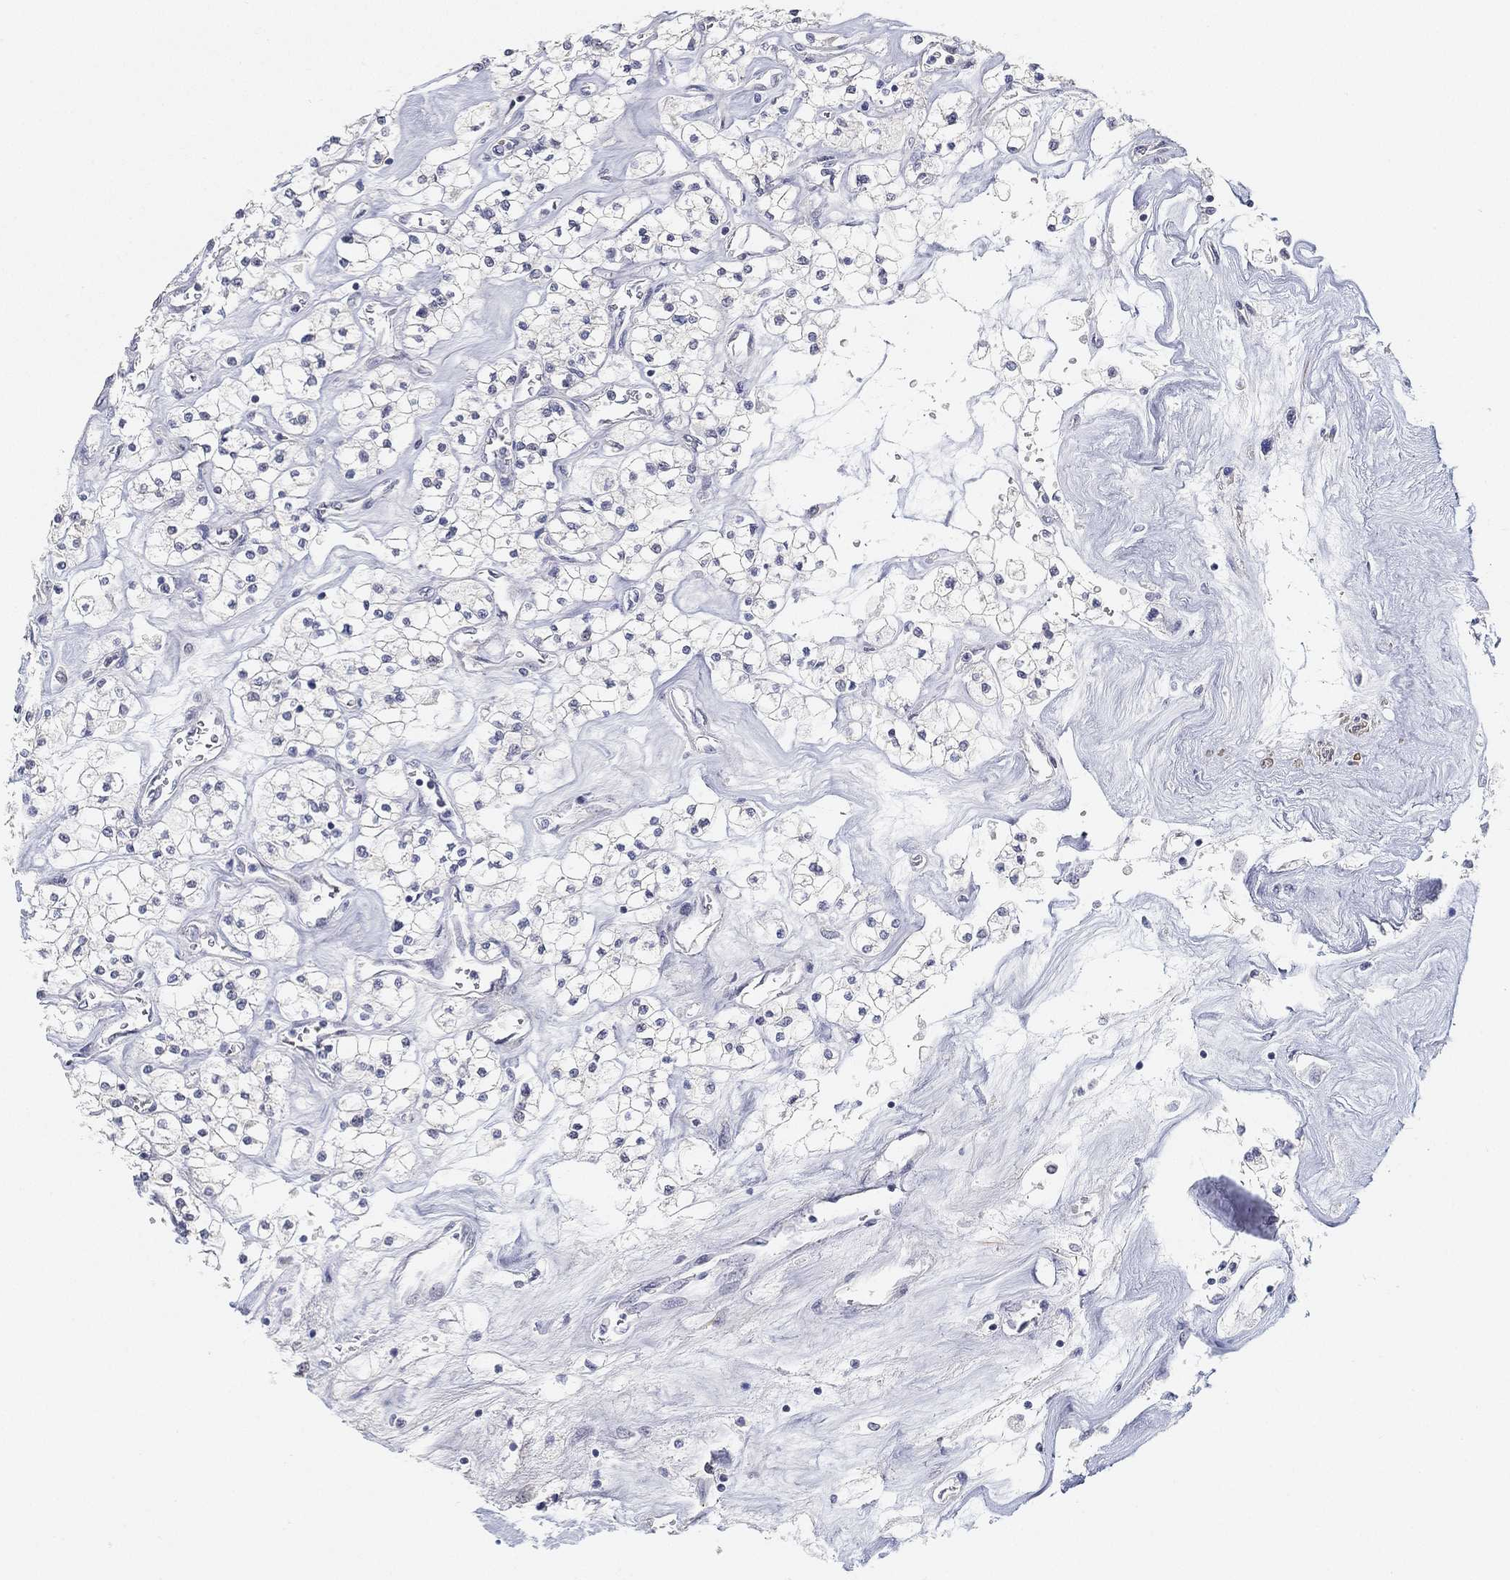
{"staining": {"intensity": "negative", "quantity": "none", "location": "none"}, "tissue": "renal cancer", "cell_type": "Tumor cells", "image_type": "cancer", "snomed": [{"axis": "morphology", "description": "Adenocarcinoma, NOS"}, {"axis": "topography", "description": "Kidney"}], "caption": "This is a micrograph of immunohistochemistry staining of renal cancer (adenocarcinoma), which shows no staining in tumor cells.", "gene": "GPR61", "patient": {"sex": "male", "age": 80}}